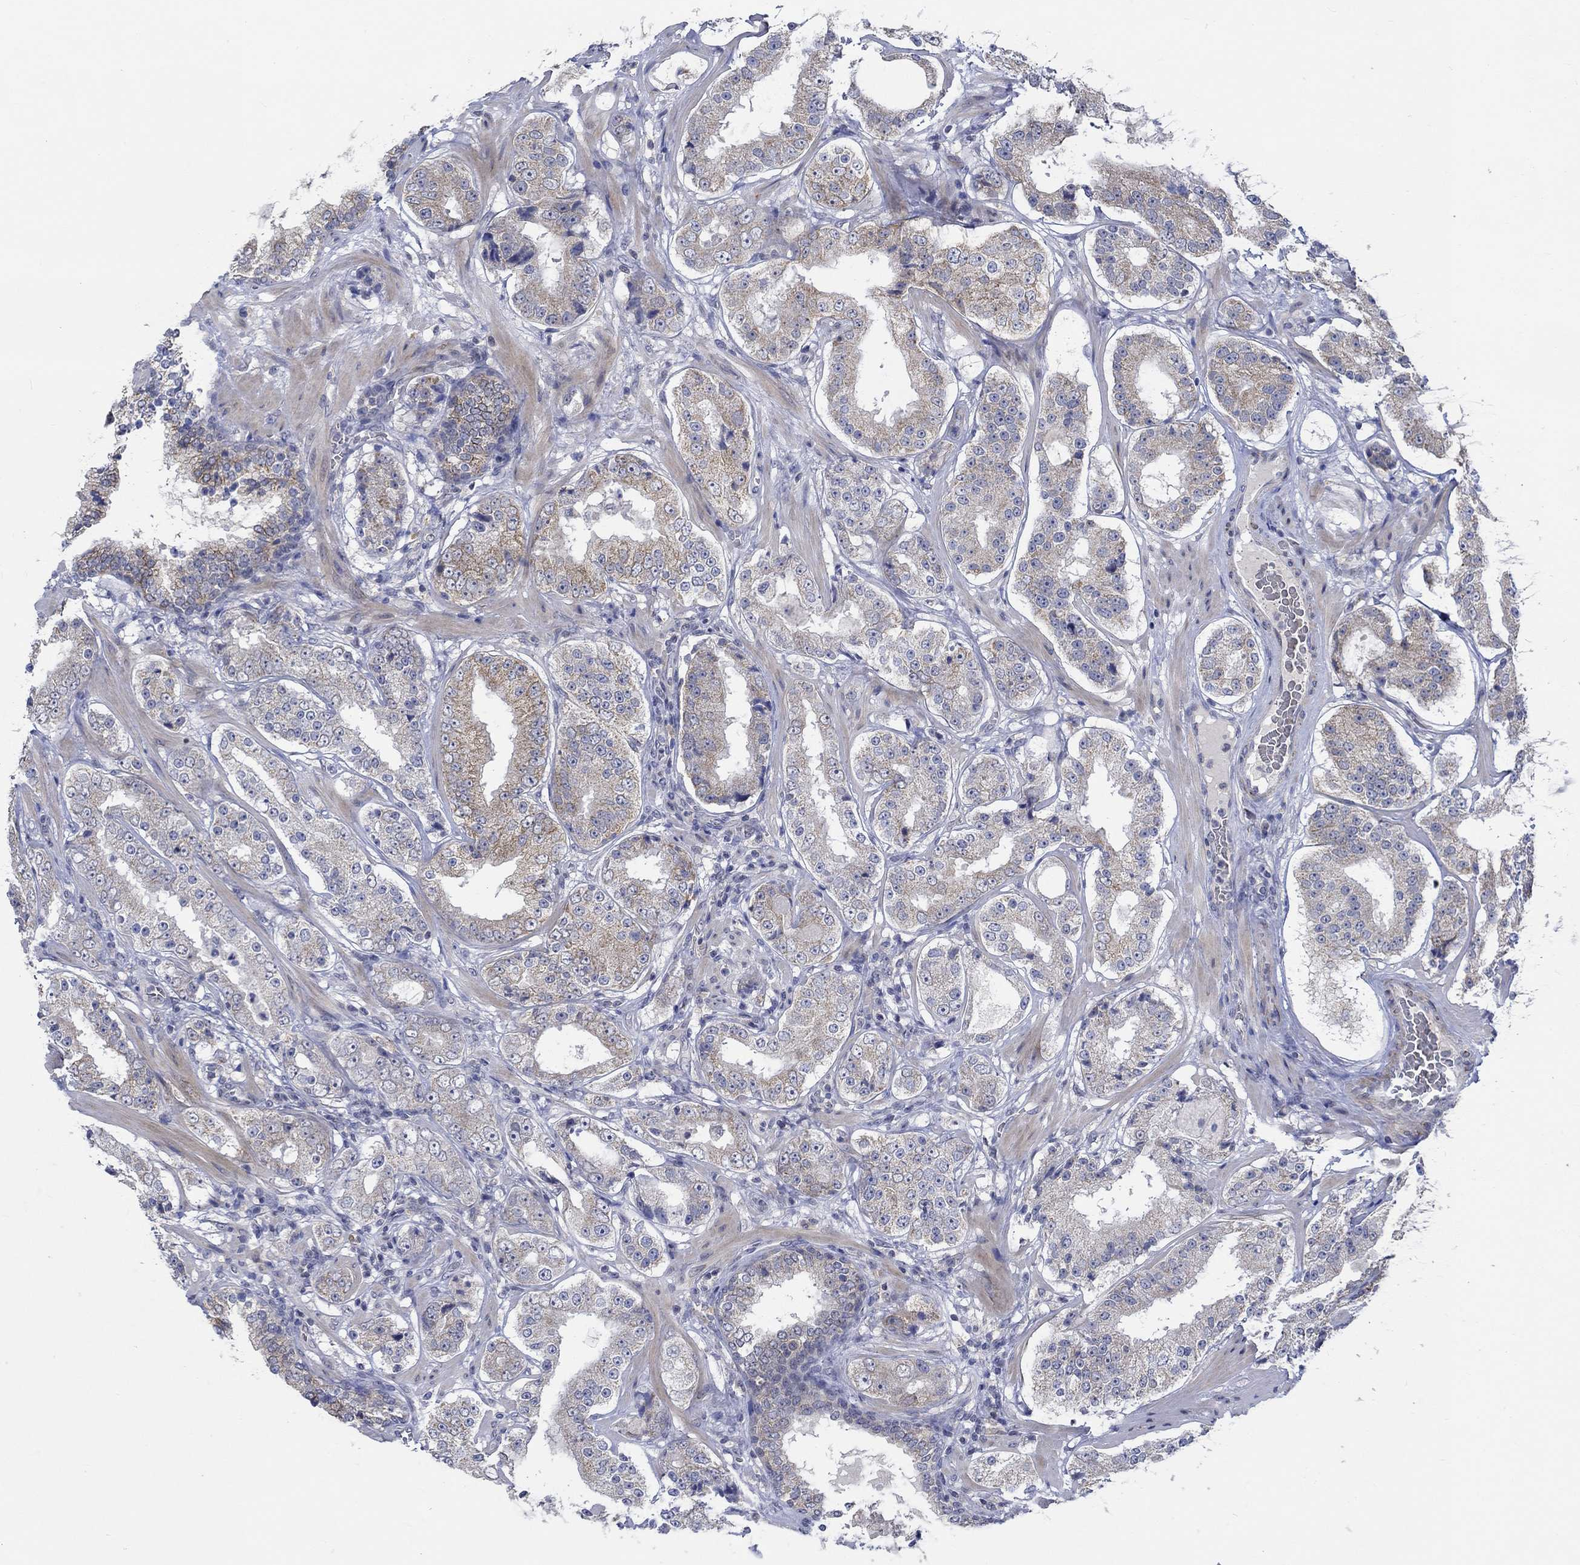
{"staining": {"intensity": "moderate", "quantity": "25%-75%", "location": "cytoplasmic/membranous"}, "tissue": "prostate cancer", "cell_type": "Tumor cells", "image_type": "cancer", "snomed": [{"axis": "morphology", "description": "Adenocarcinoma, Low grade"}, {"axis": "topography", "description": "Prostate"}], "caption": "Immunohistochemistry photomicrograph of prostate cancer stained for a protein (brown), which shows medium levels of moderate cytoplasmic/membranous positivity in approximately 25%-75% of tumor cells.", "gene": "WASF1", "patient": {"sex": "male", "age": 60}}